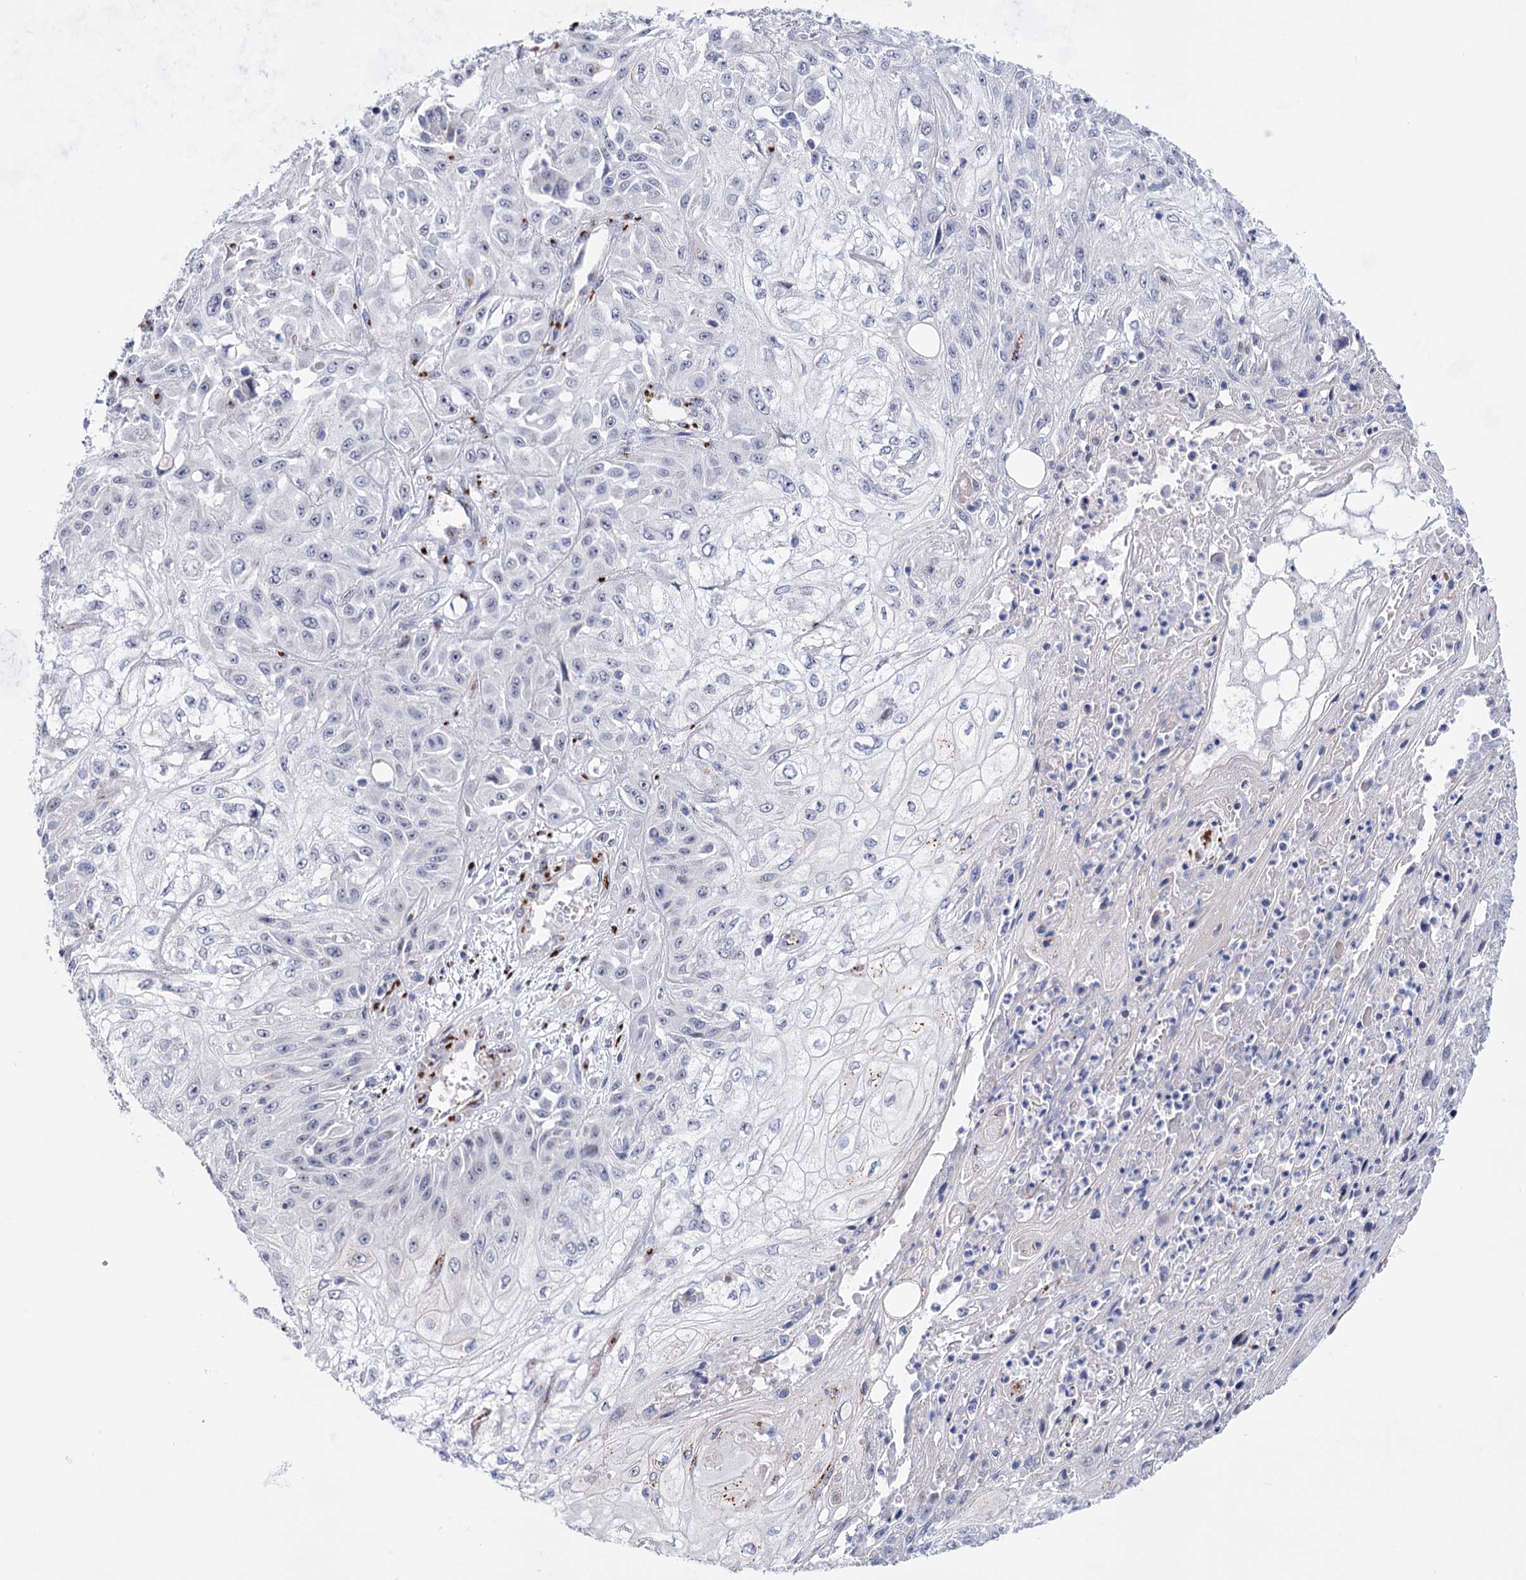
{"staining": {"intensity": "negative", "quantity": "none", "location": "none"}, "tissue": "skin cancer", "cell_type": "Tumor cells", "image_type": "cancer", "snomed": [{"axis": "morphology", "description": "Squamous cell carcinoma, NOS"}, {"axis": "morphology", "description": "Squamous cell carcinoma, metastatic, NOS"}, {"axis": "topography", "description": "Skin"}, {"axis": "topography", "description": "Lymph node"}], "caption": "The image exhibits no staining of tumor cells in squamous cell carcinoma (skin). (DAB (3,3'-diaminobenzidine) IHC, high magnification).", "gene": "C11orf96", "patient": {"sex": "male", "age": 75}}